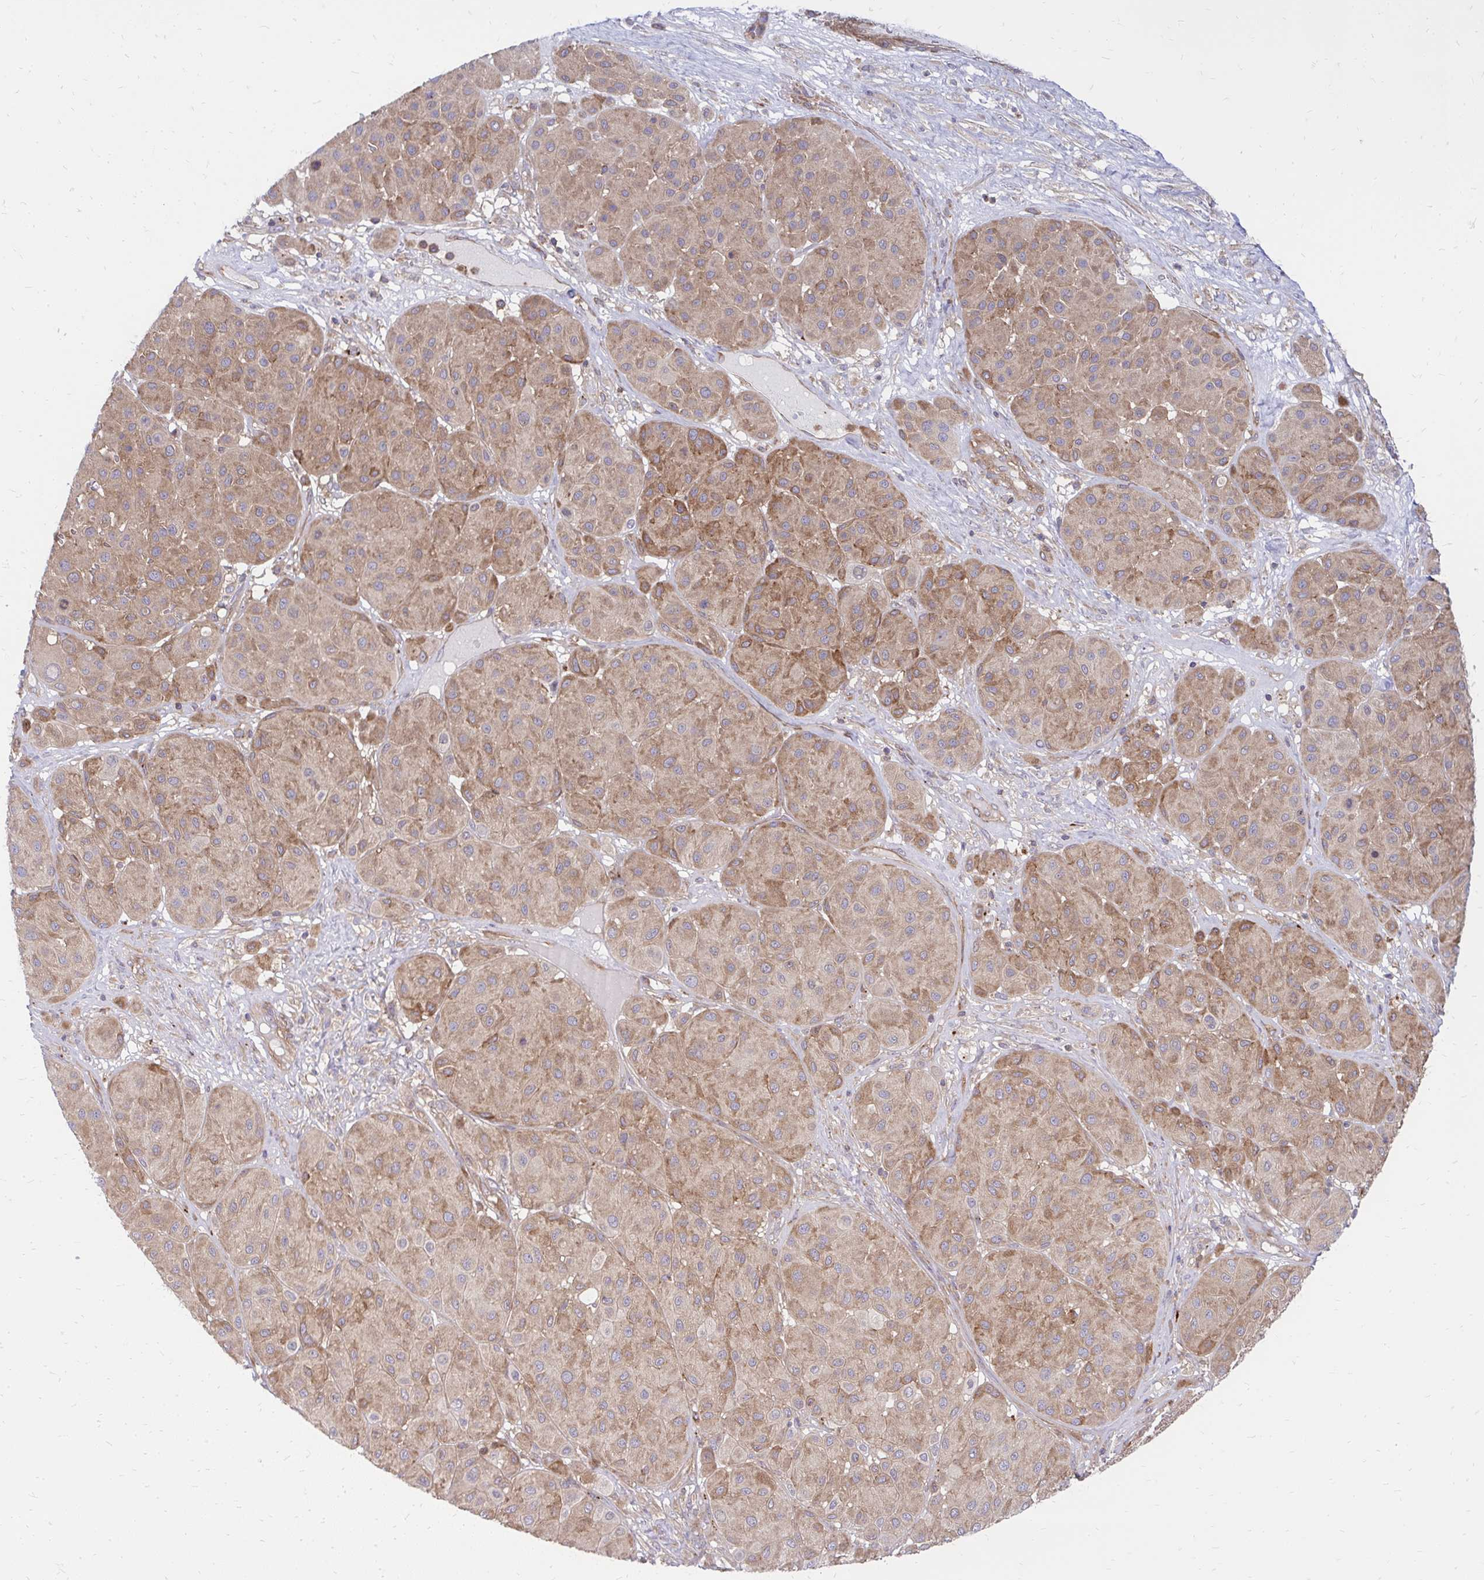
{"staining": {"intensity": "moderate", "quantity": ">75%", "location": "cytoplasmic/membranous"}, "tissue": "melanoma", "cell_type": "Tumor cells", "image_type": "cancer", "snomed": [{"axis": "morphology", "description": "Malignant melanoma, Metastatic site"}, {"axis": "topography", "description": "Smooth muscle"}], "caption": "Brown immunohistochemical staining in human melanoma reveals moderate cytoplasmic/membranous staining in approximately >75% of tumor cells. (brown staining indicates protein expression, while blue staining denotes nuclei).", "gene": "ASAP1", "patient": {"sex": "male", "age": 41}}